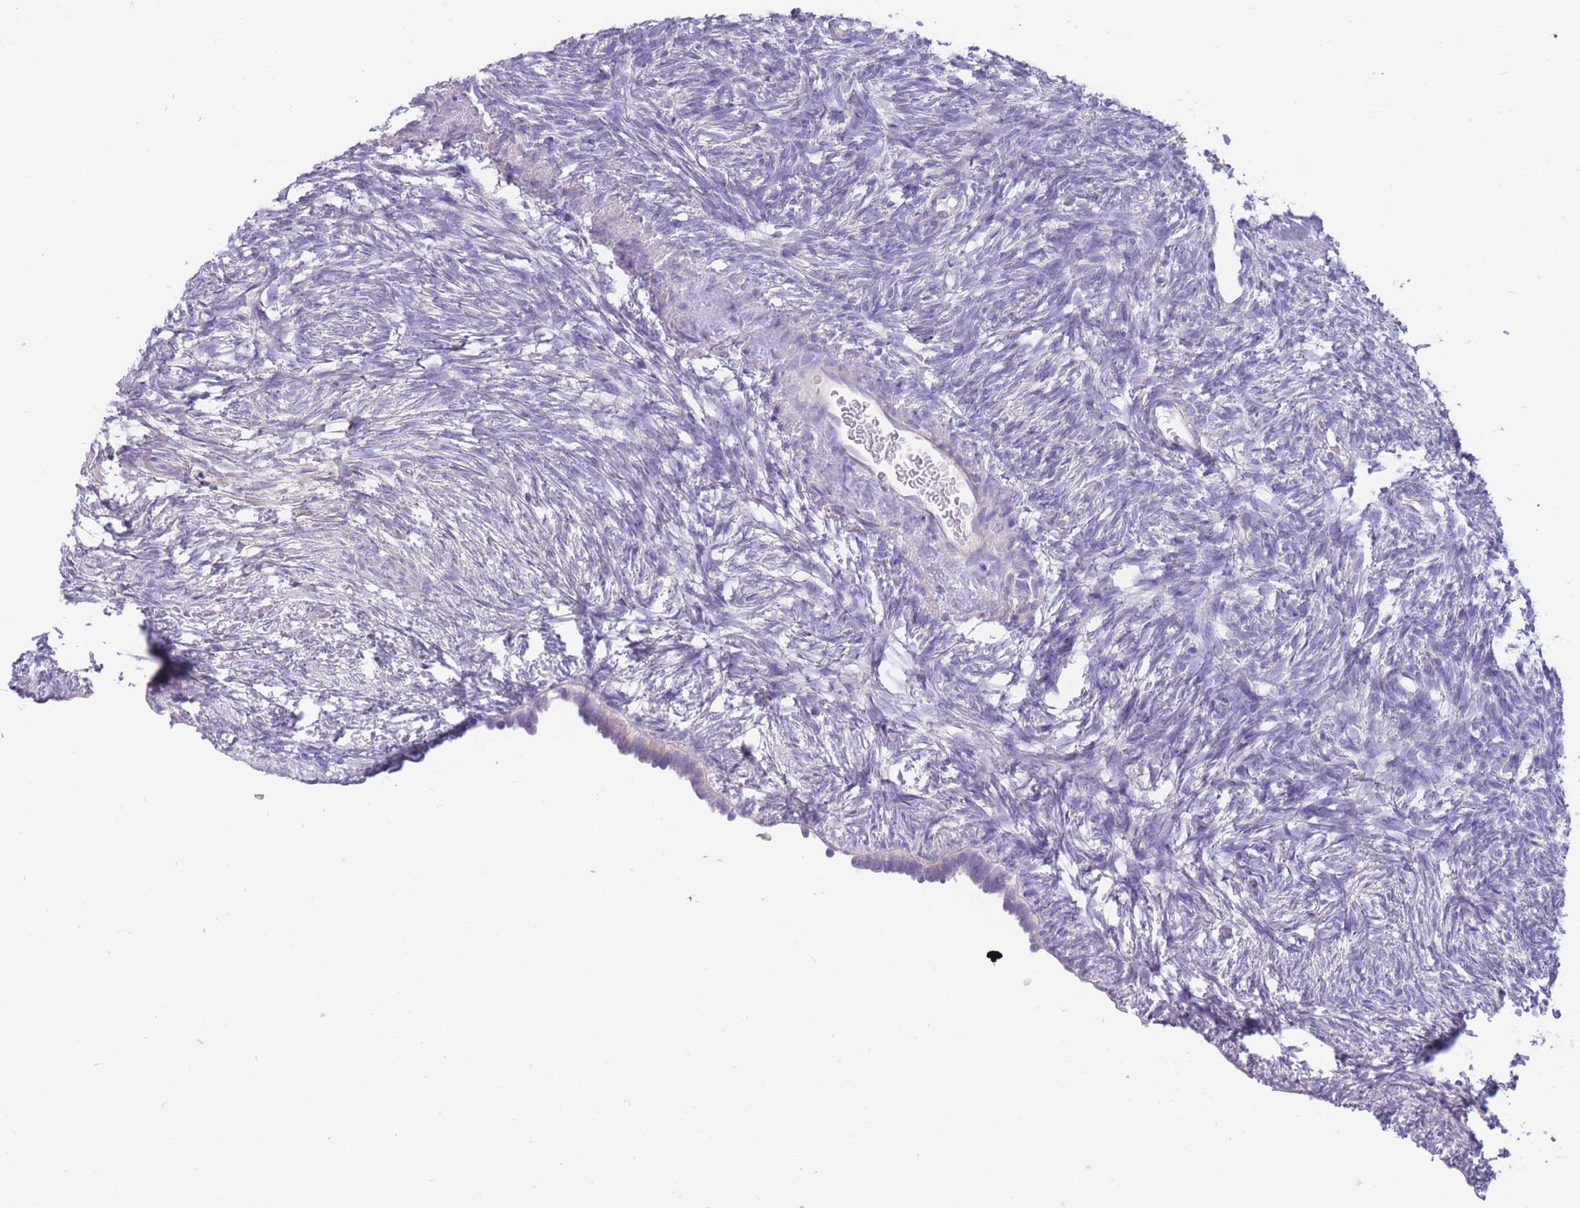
{"staining": {"intensity": "negative", "quantity": "none", "location": "none"}, "tissue": "ovary", "cell_type": "Follicle cells", "image_type": "normal", "snomed": [{"axis": "morphology", "description": "Normal tissue, NOS"}, {"axis": "topography", "description": "Ovary"}], "caption": "DAB (3,3'-diaminobenzidine) immunohistochemical staining of normal ovary reveals no significant staining in follicle cells.", "gene": "MTSS2", "patient": {"sex": "female", "age": 51}}